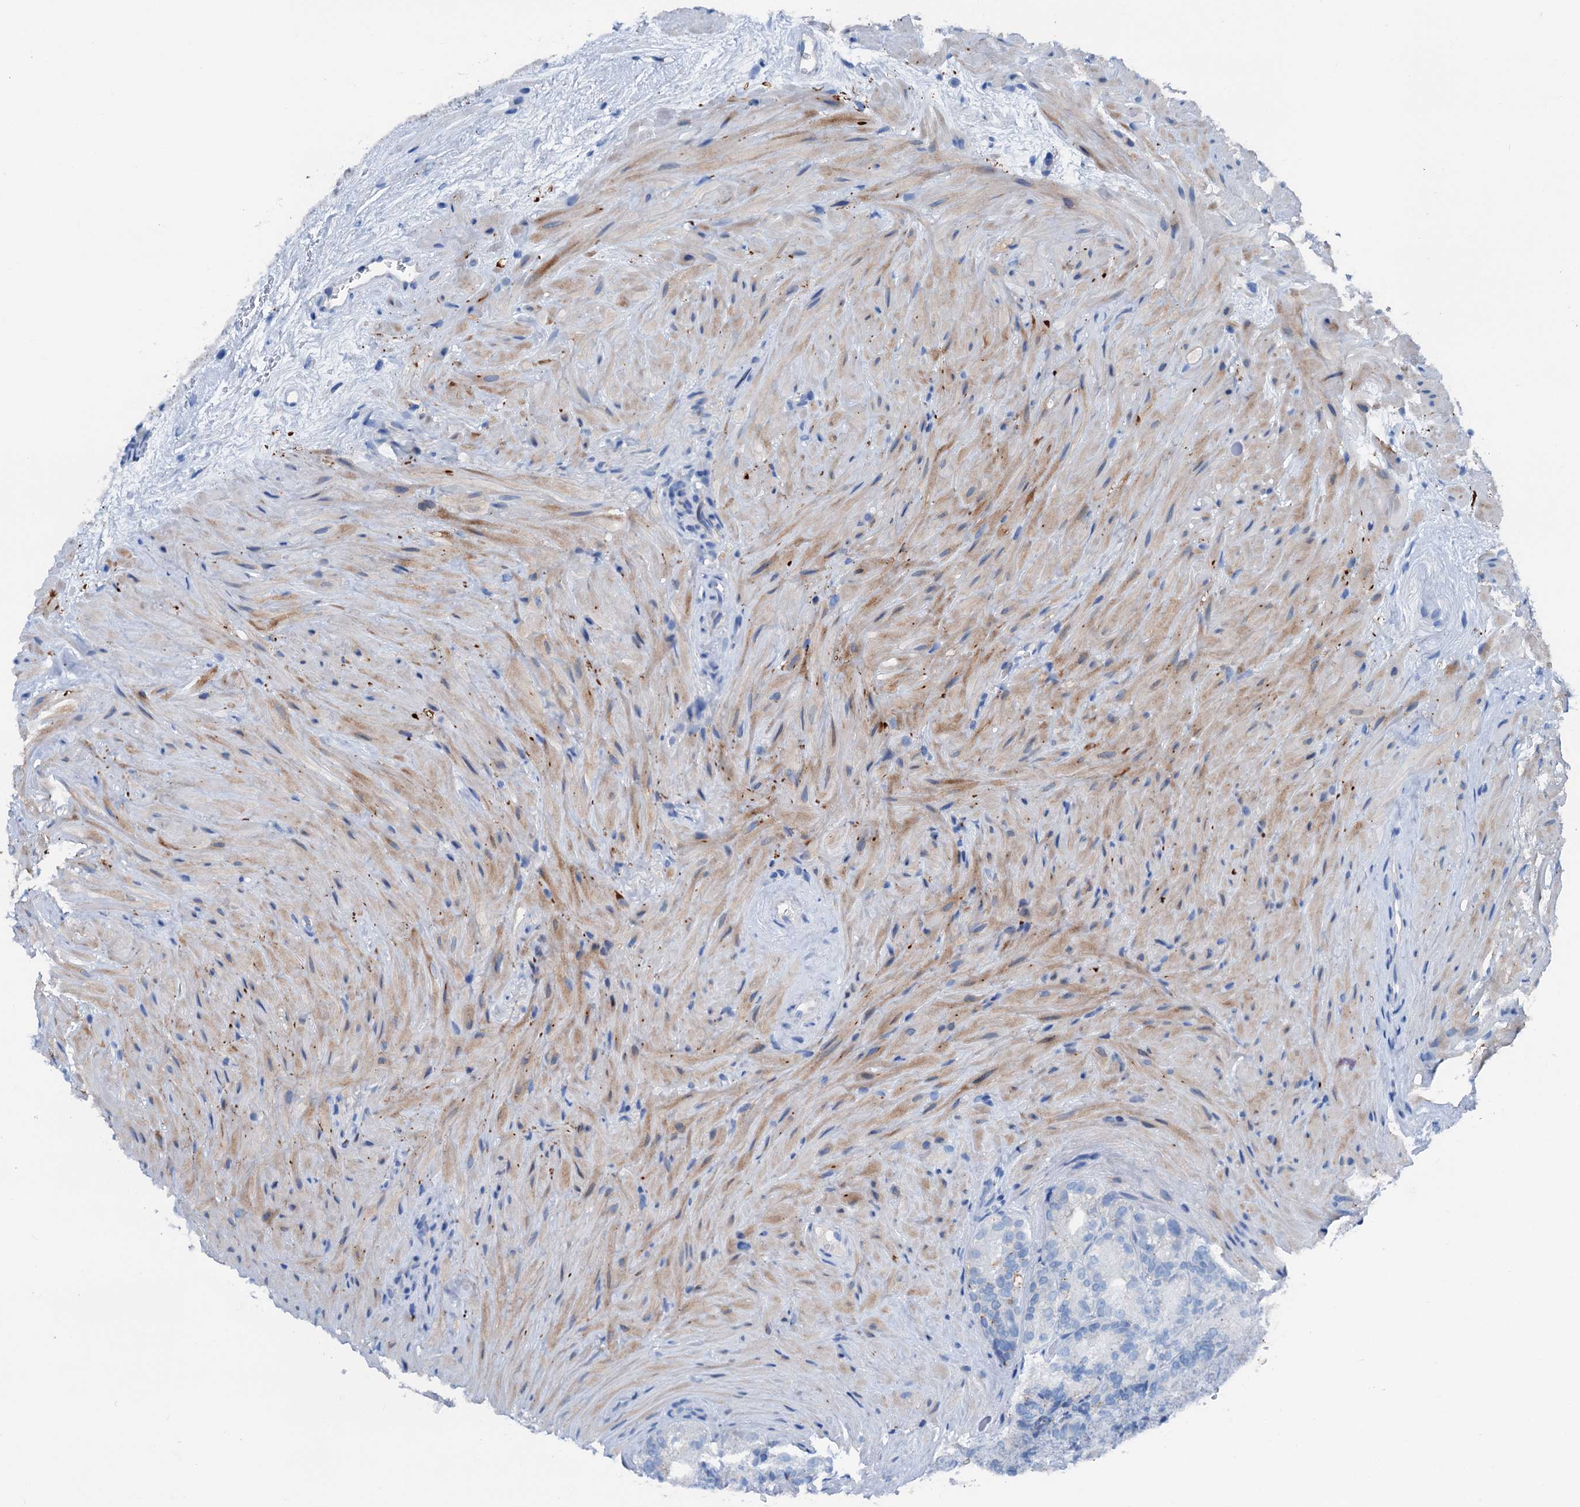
{"staining": {"intensity": "moderate", "quantity": "<25%", "location": "cytoplasmic/membranous"}, "tissue": "seminal vesicle", "cell_type": "Glandular cells", "image_type": "normal", "snomed": [{"axis": "morphology", "description": "Normal tissue, NOS"}, {"axis": "topography", "description": "Seminal veicle"}], "caption": "Seminal vesicle was stained to show a protein in brown. There is low levels of moderate cytoplasmic/membranous expression in approximately <25% of glandular cells.", "gene": "C1QTNF4", "patient": {"sex": "male", "age": 60}}